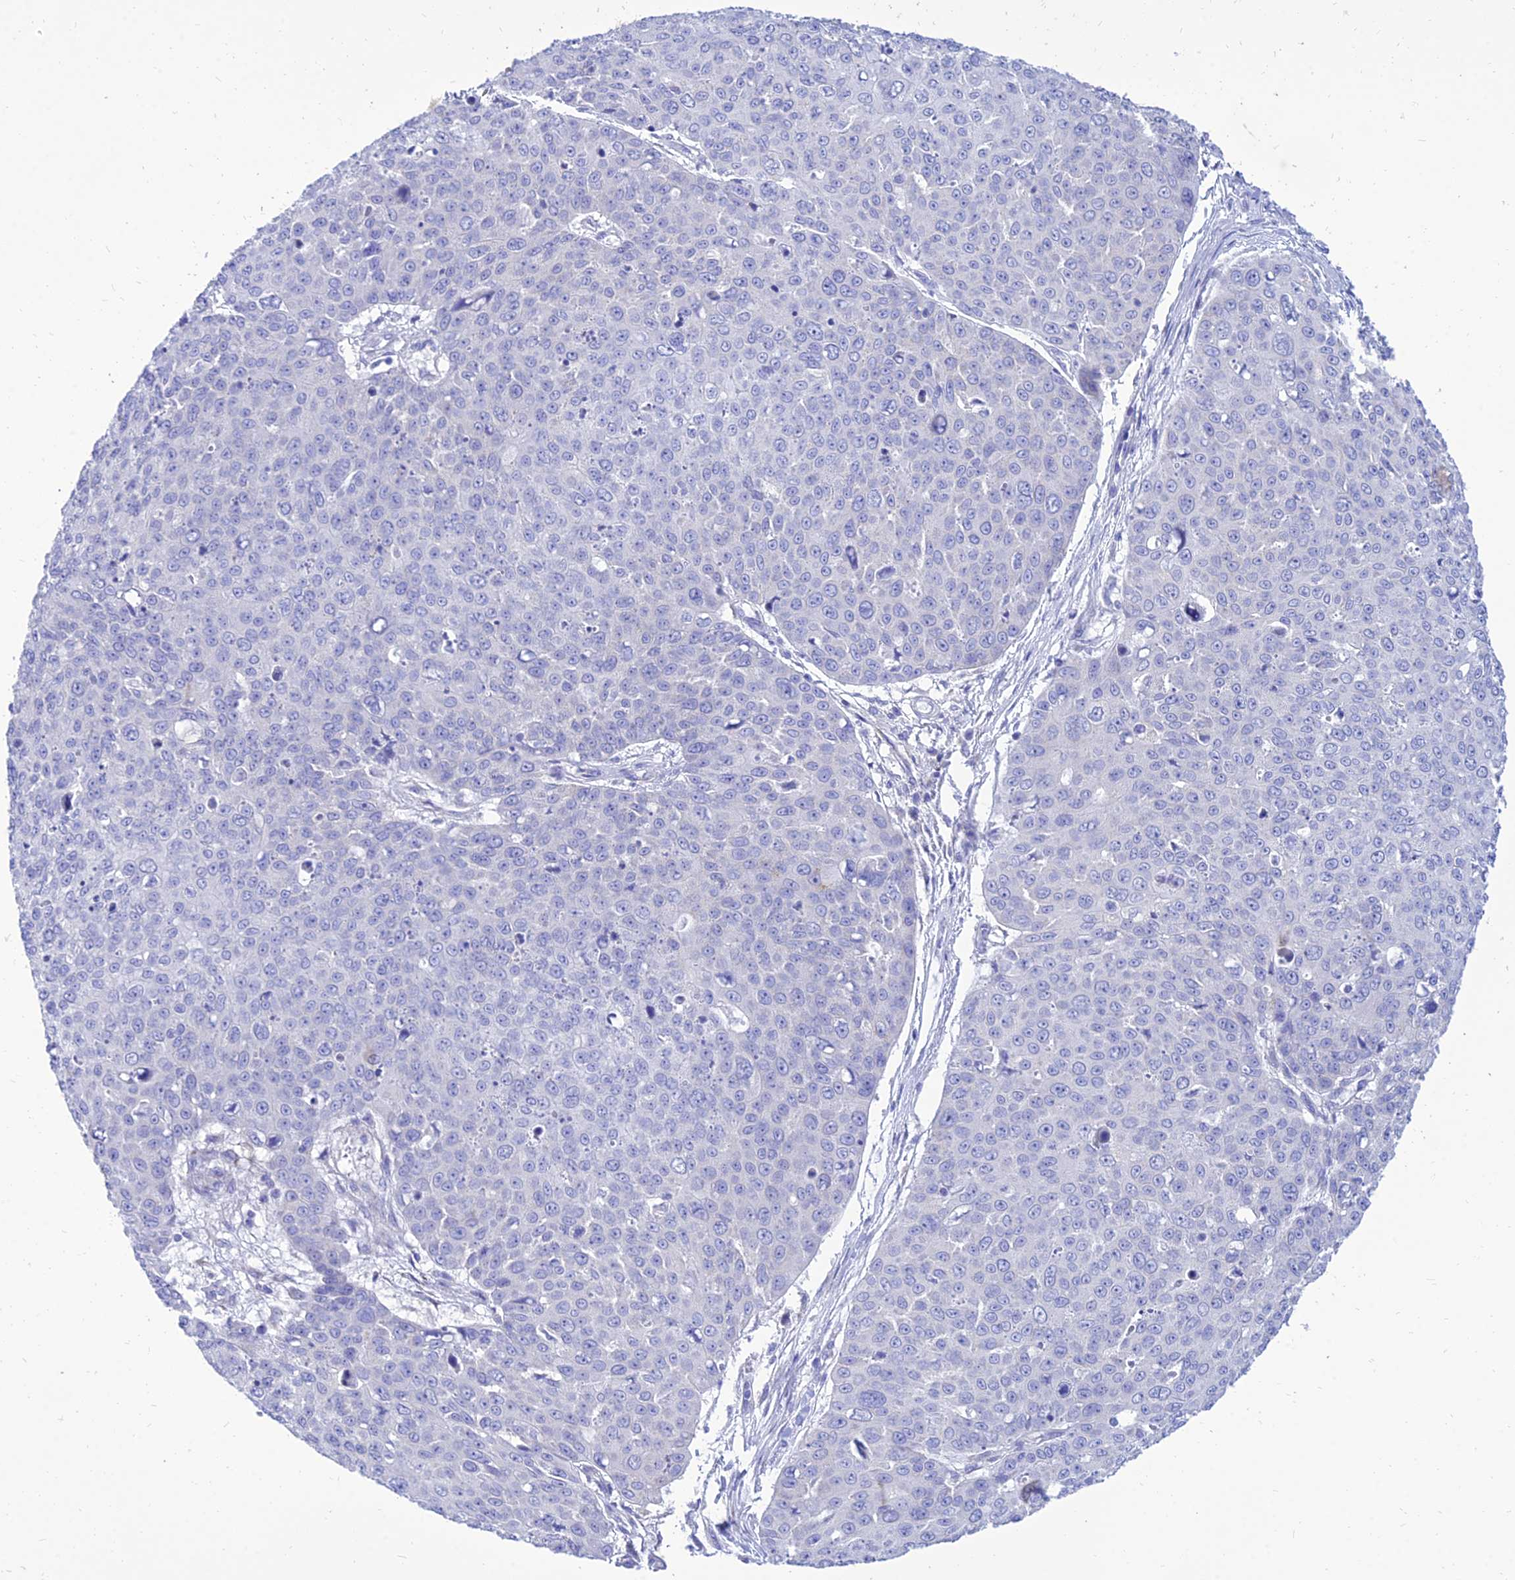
{"staining": {"intensity": "negative", "quantity": "none", "location": "none"}, "tissue": "skin cancer", "cell_type": "Tumor cells", "image_type": "cancer", "snomed": [{"axis": "morphology", "description": "Squamous cell carcinoma, NOS"}, {"axis": "topography", "description": "Skin"}], "caption": "Tumor cells are negative for protein expression in human squamous cell carcinoma (skin). (IHC, brightfield microscopy, high magnification).", "gene": "PKN3", "patient": {"sex": "male", "age": 71}}